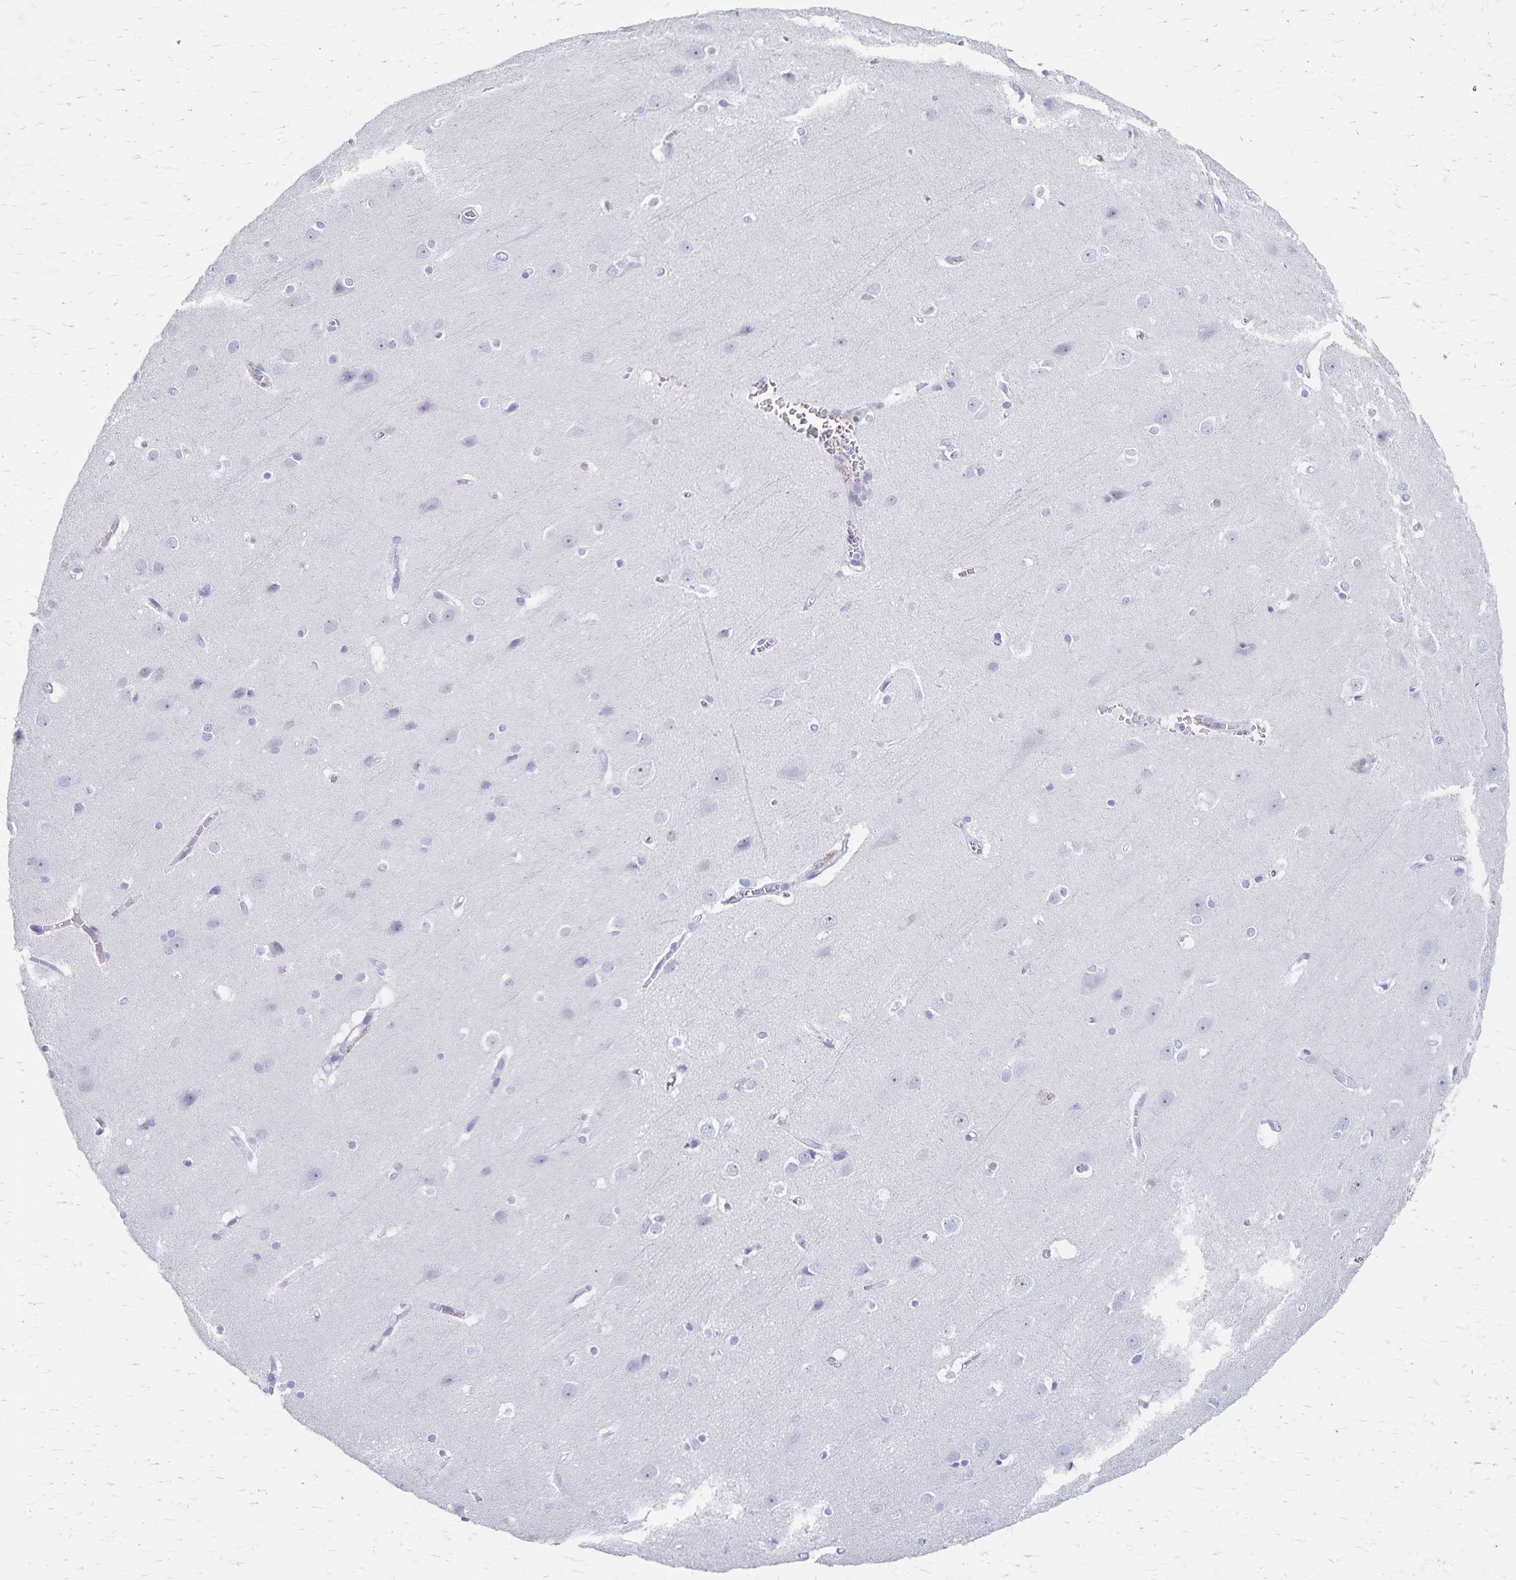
{"staining": {"intensity": "negative", "quantity": "none", "location": "none"}, "tissue": "cerebral cortex", "cell_type": "Endothelial cells", "image_type": "normal", "snomed": [{"axis": "morphology", "description": "Normal tissue, NOS"}, {"axis": "topography", "description": "Cerebral cortex"}], "caption": "There is no significant positivity in endothelial cells of cerebral cortex. Nuclei are stained in blue.", "gene": "GPBAR1", "patient": {"sex": "male", "age": 37}}